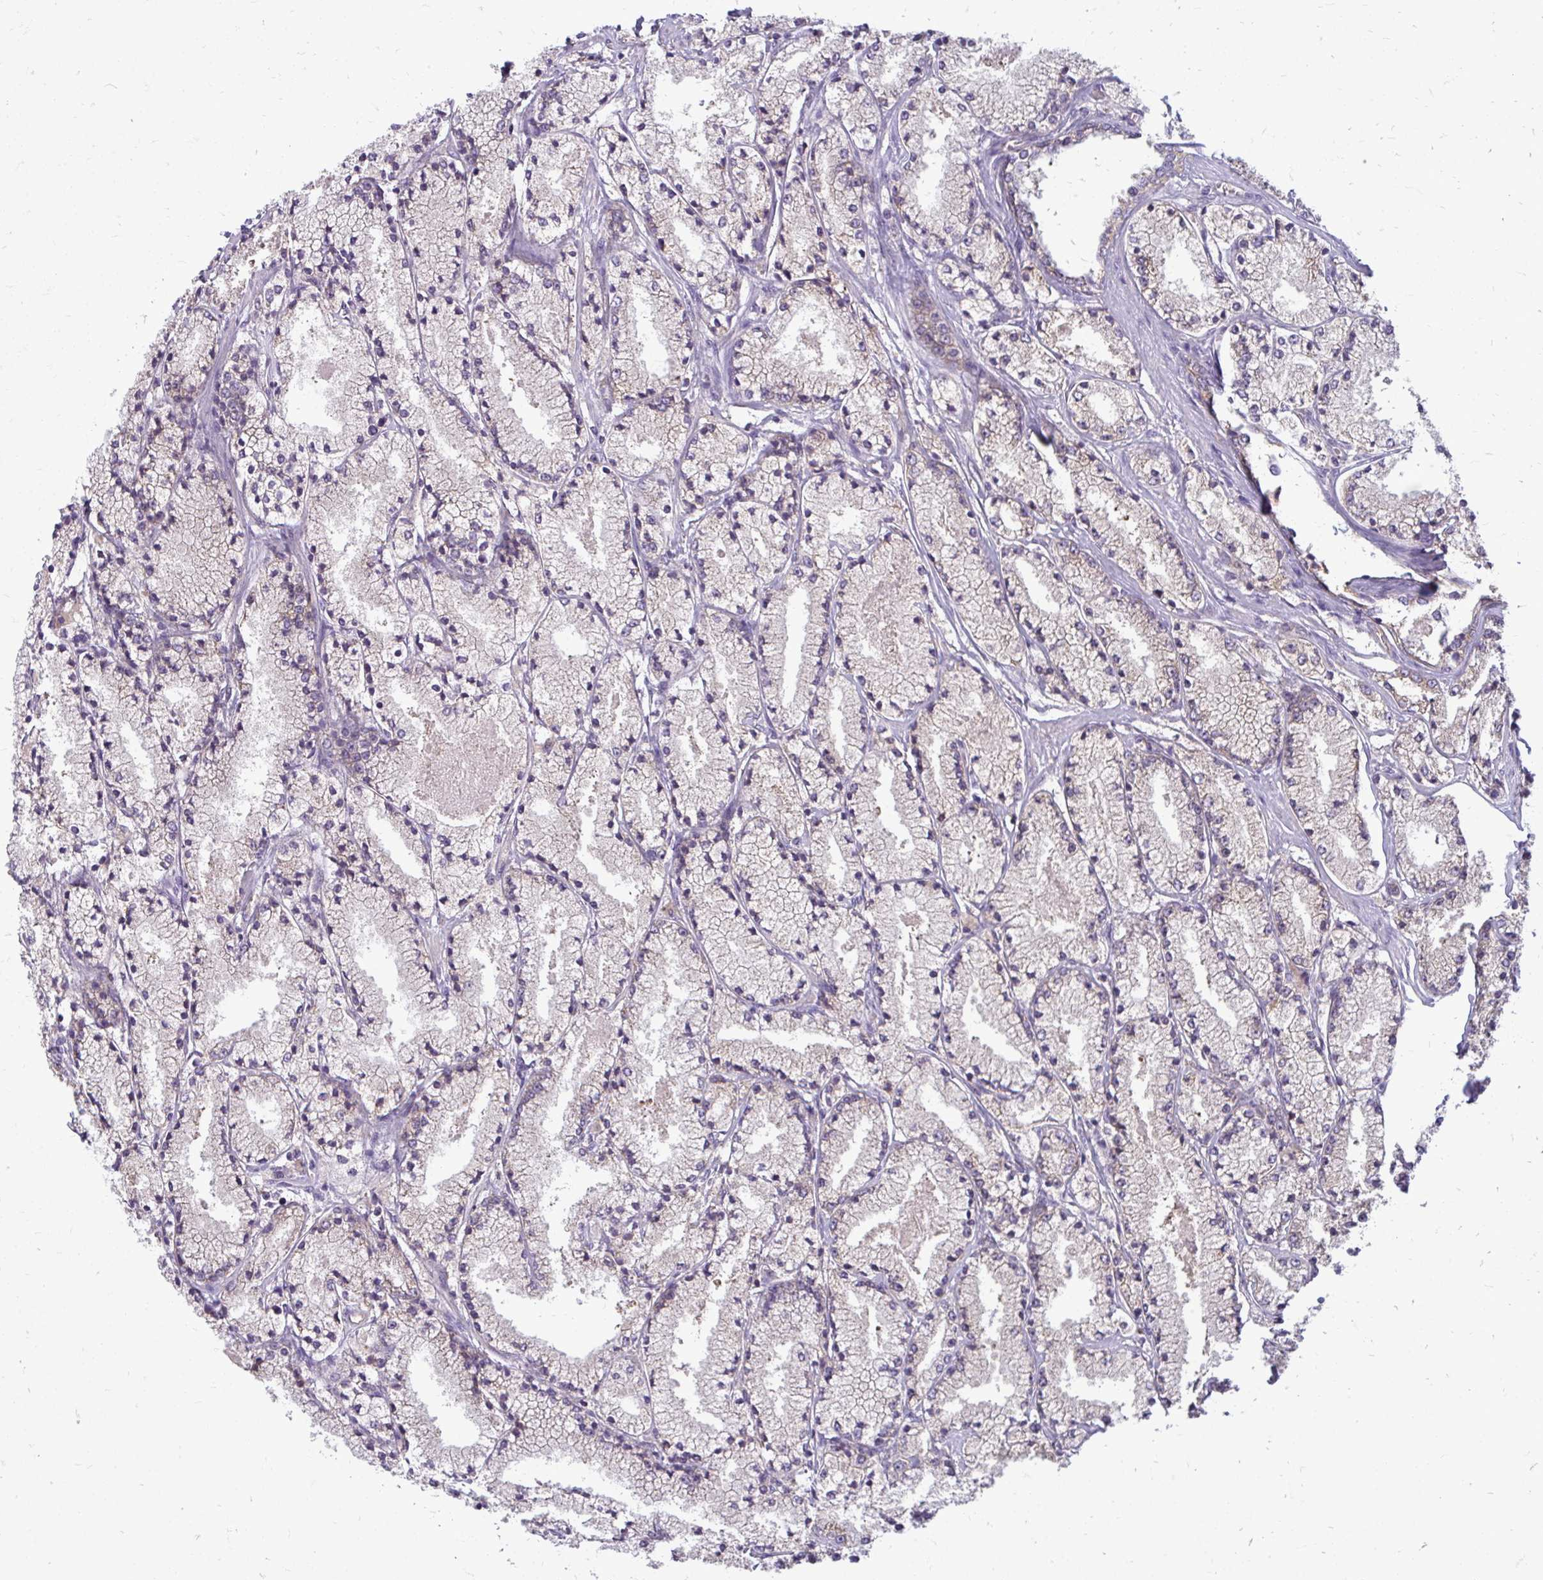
{"staining": {"intensity": "negative", "quantity": "none", "location": "none"}, "tissue": "prostate cancer", "cell_type": "Tumor cells", "image_type": "cancer", "snomed": [{"axis": "morphology", "description": "Adenocarcinoma, High grade"}, {"axis": "topography", "description": "Prostate"}], "caption": "IHC photomicrograph of human prostate cancer stained for a protein (brown), which displays no positivity in tumor cells. (Brightfield microscopy of DAB (3,3'-diaminobenzidine) immunohistochemistry at high magnification).", "gene": "RPLP2", "patient": {"sex": "male", "age": 63}}